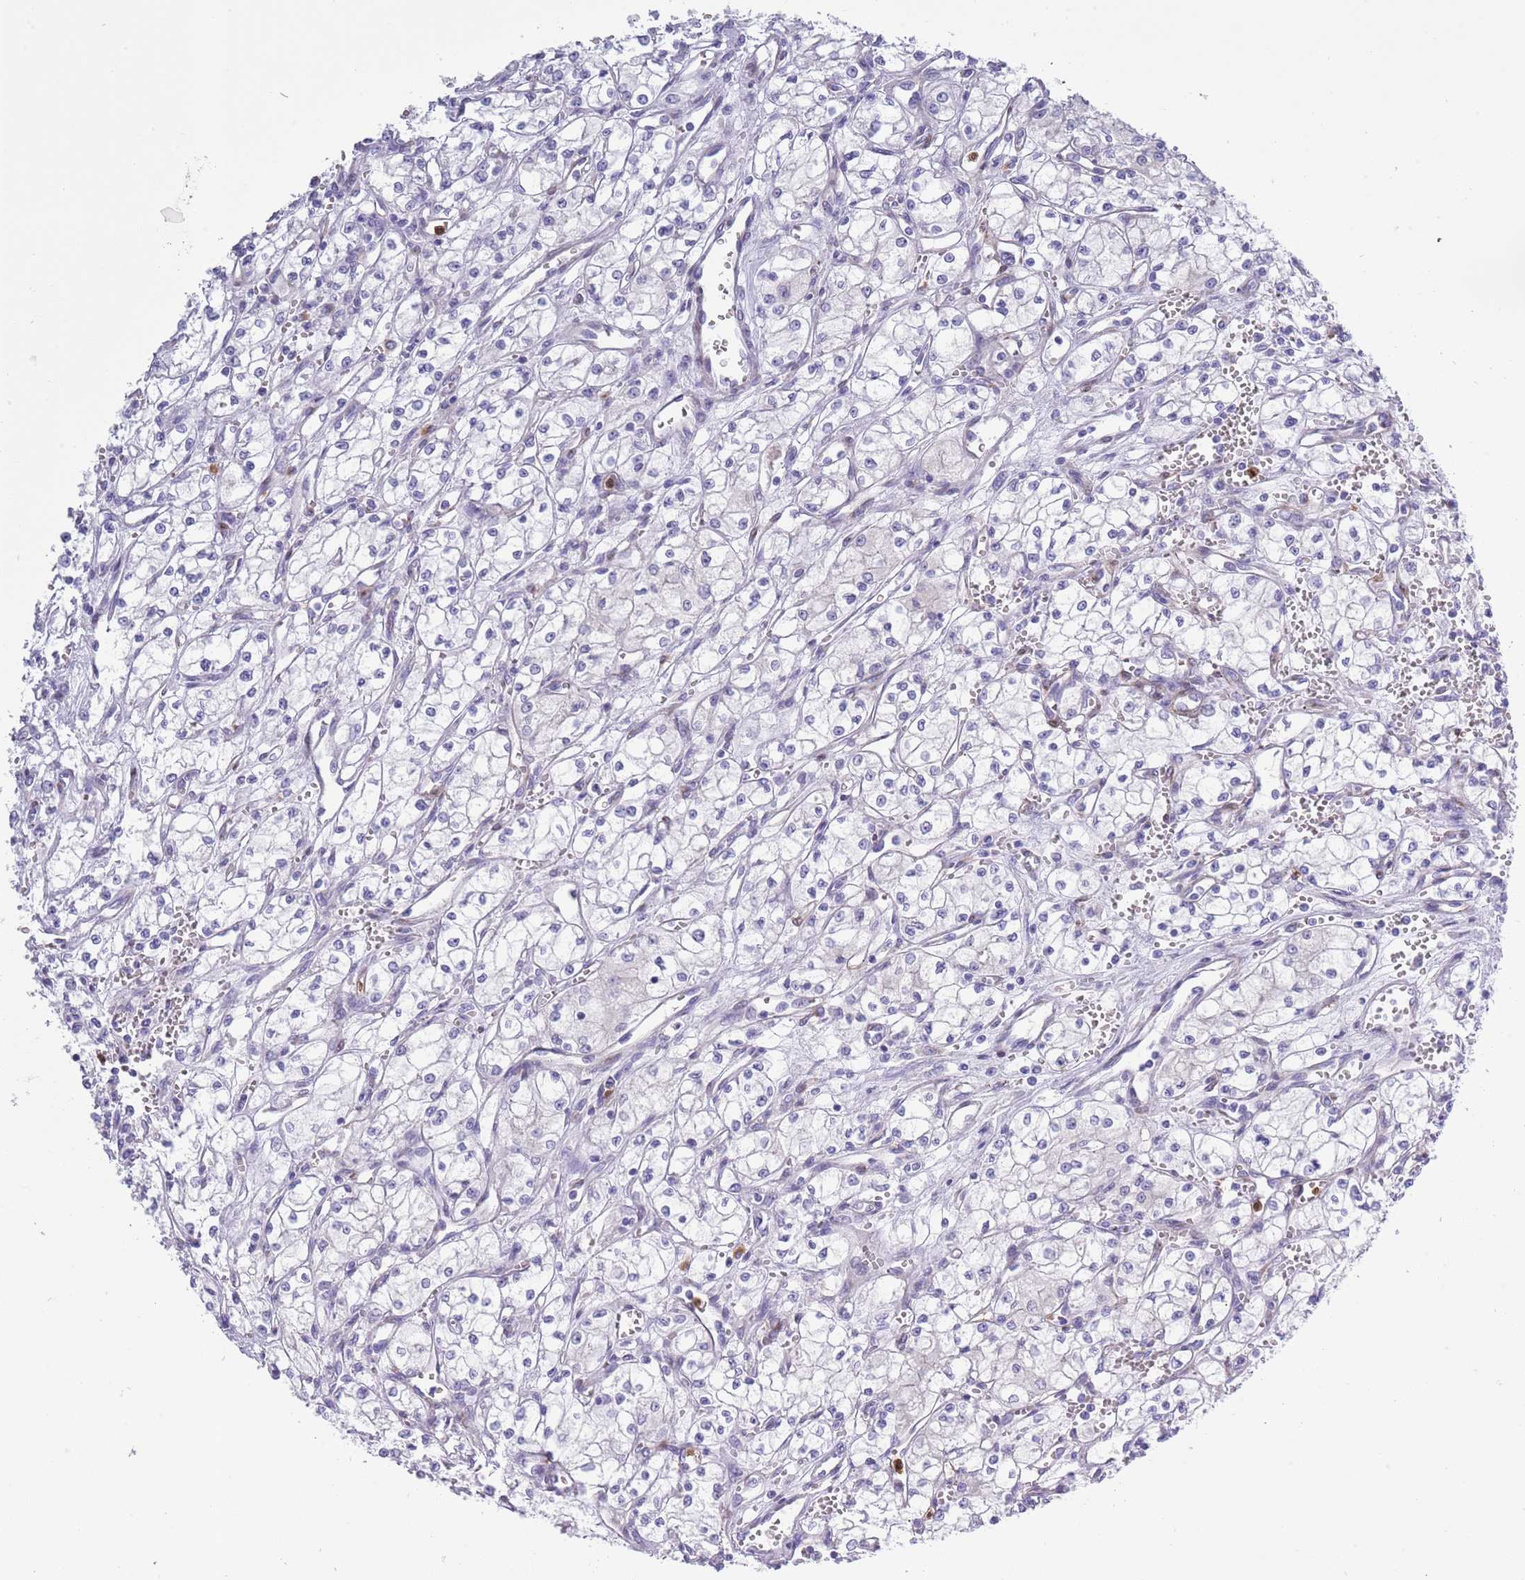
{"staining": {"intensity": "negative", "quantity": "none", "location": "none"}, "tissue": "renal cancer", "cell_type": "Tumor cells", "image_type": "cancer", "snomed": [{"axis": "morphology", "description": "Adenocarcinoma, NOS"}, {"axis": "topography", "description": "Kidney"}], "caption": "This image is of renal cancer stained with immunohistochemistry (IHC) to label a protein in brown with the nuclei are counter-stained blue. There is no staining in tumor cells.", "gene": "ZFP2", "patient": {"sex": "male", "age": 59}}